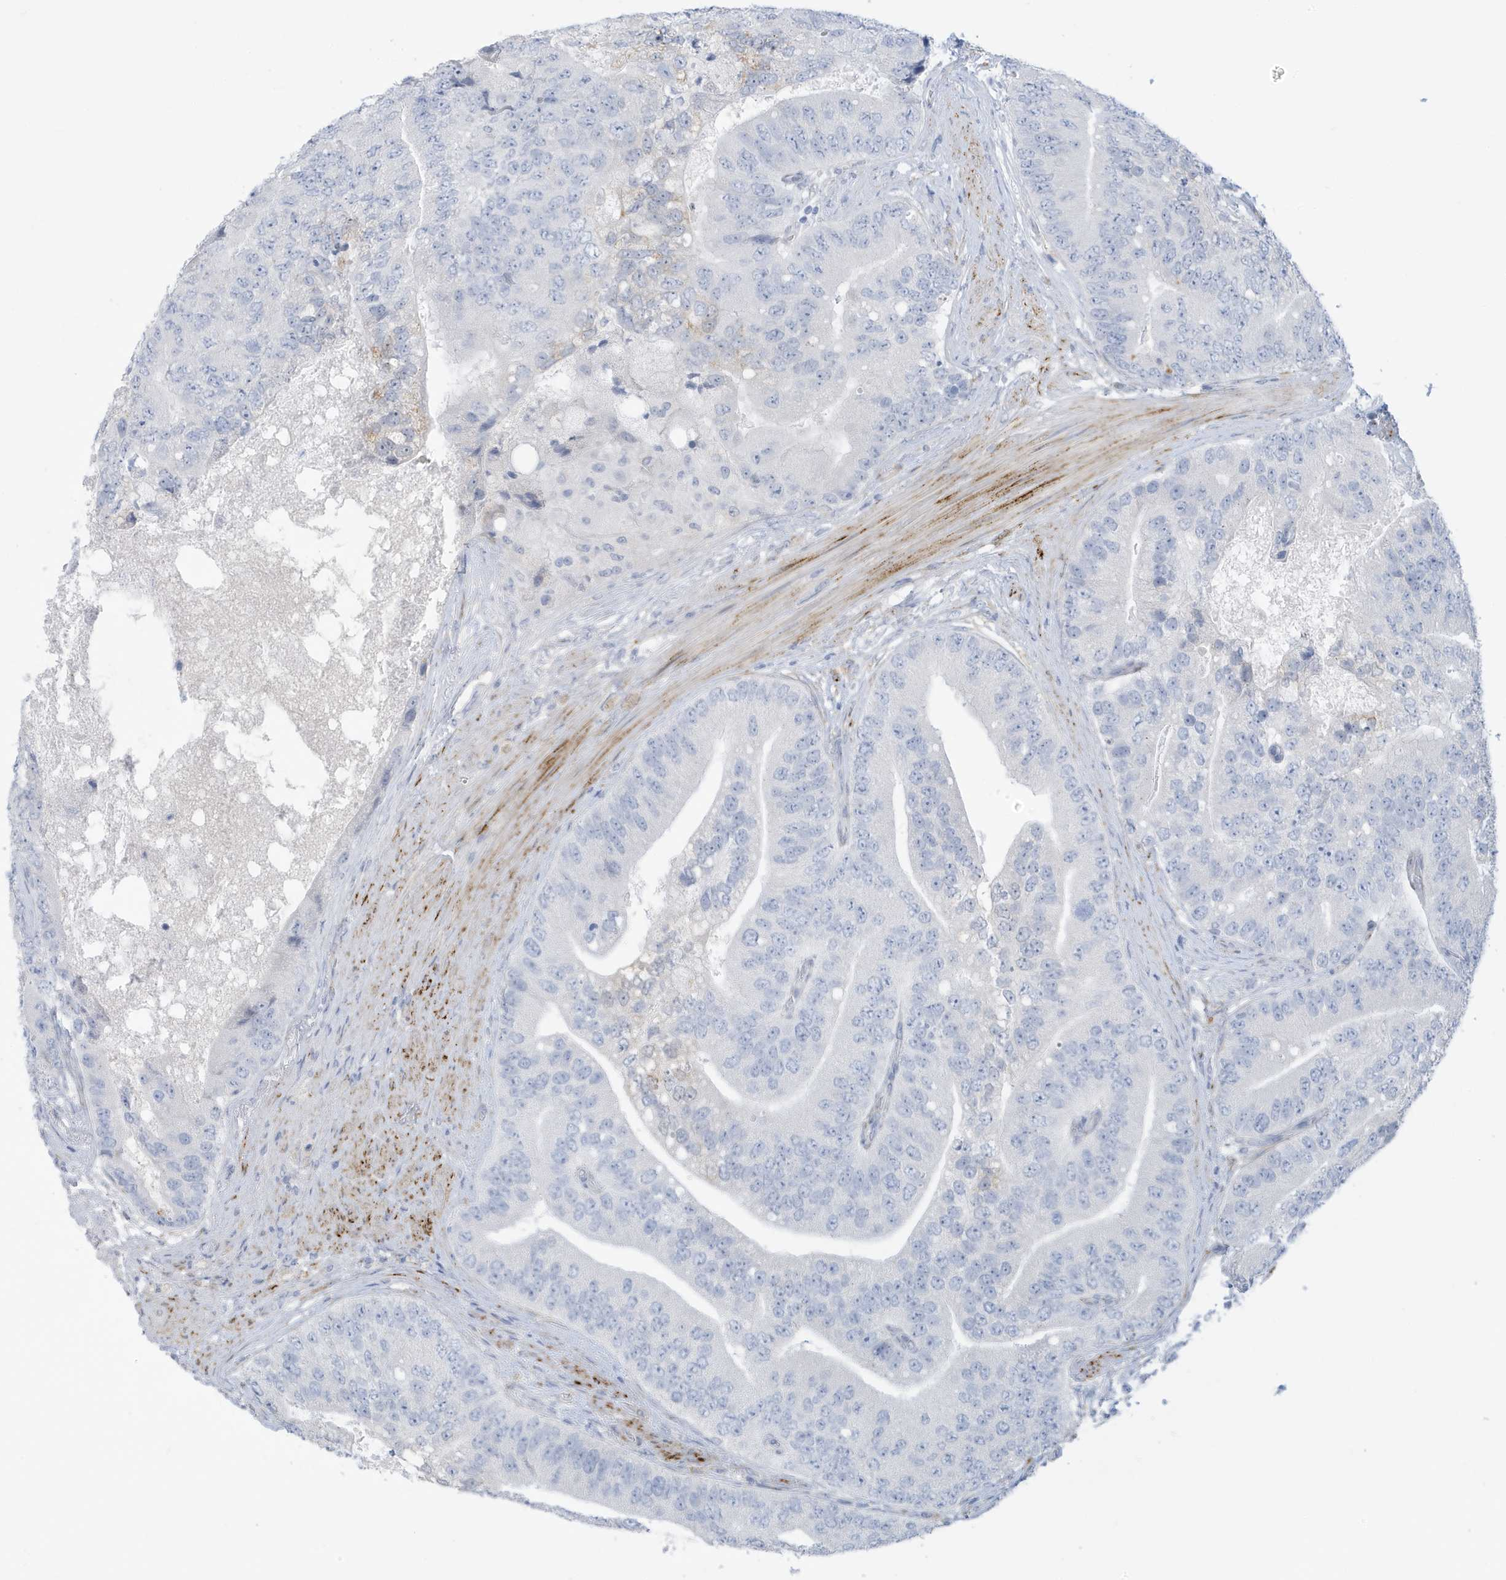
{"staining": {"intensity": "negative", "quantity": "none", "location": "none"}, "tissue": "prostate cancer", "cell_type": "Tumor cells", "image_type": "cancer", "snomed": [{"axis": "morphology", "description": "Adenocarcinoma, High grade"}, {"axis": "topography", "description": "Prostate"}], "caption": "An immunohistochemistry histopathology image of prostate cancer is shown. There is no staining in tumor cells of prostate cancer.", "gene": "PERM1", "patient": {"sex": "male", "age": 70}}